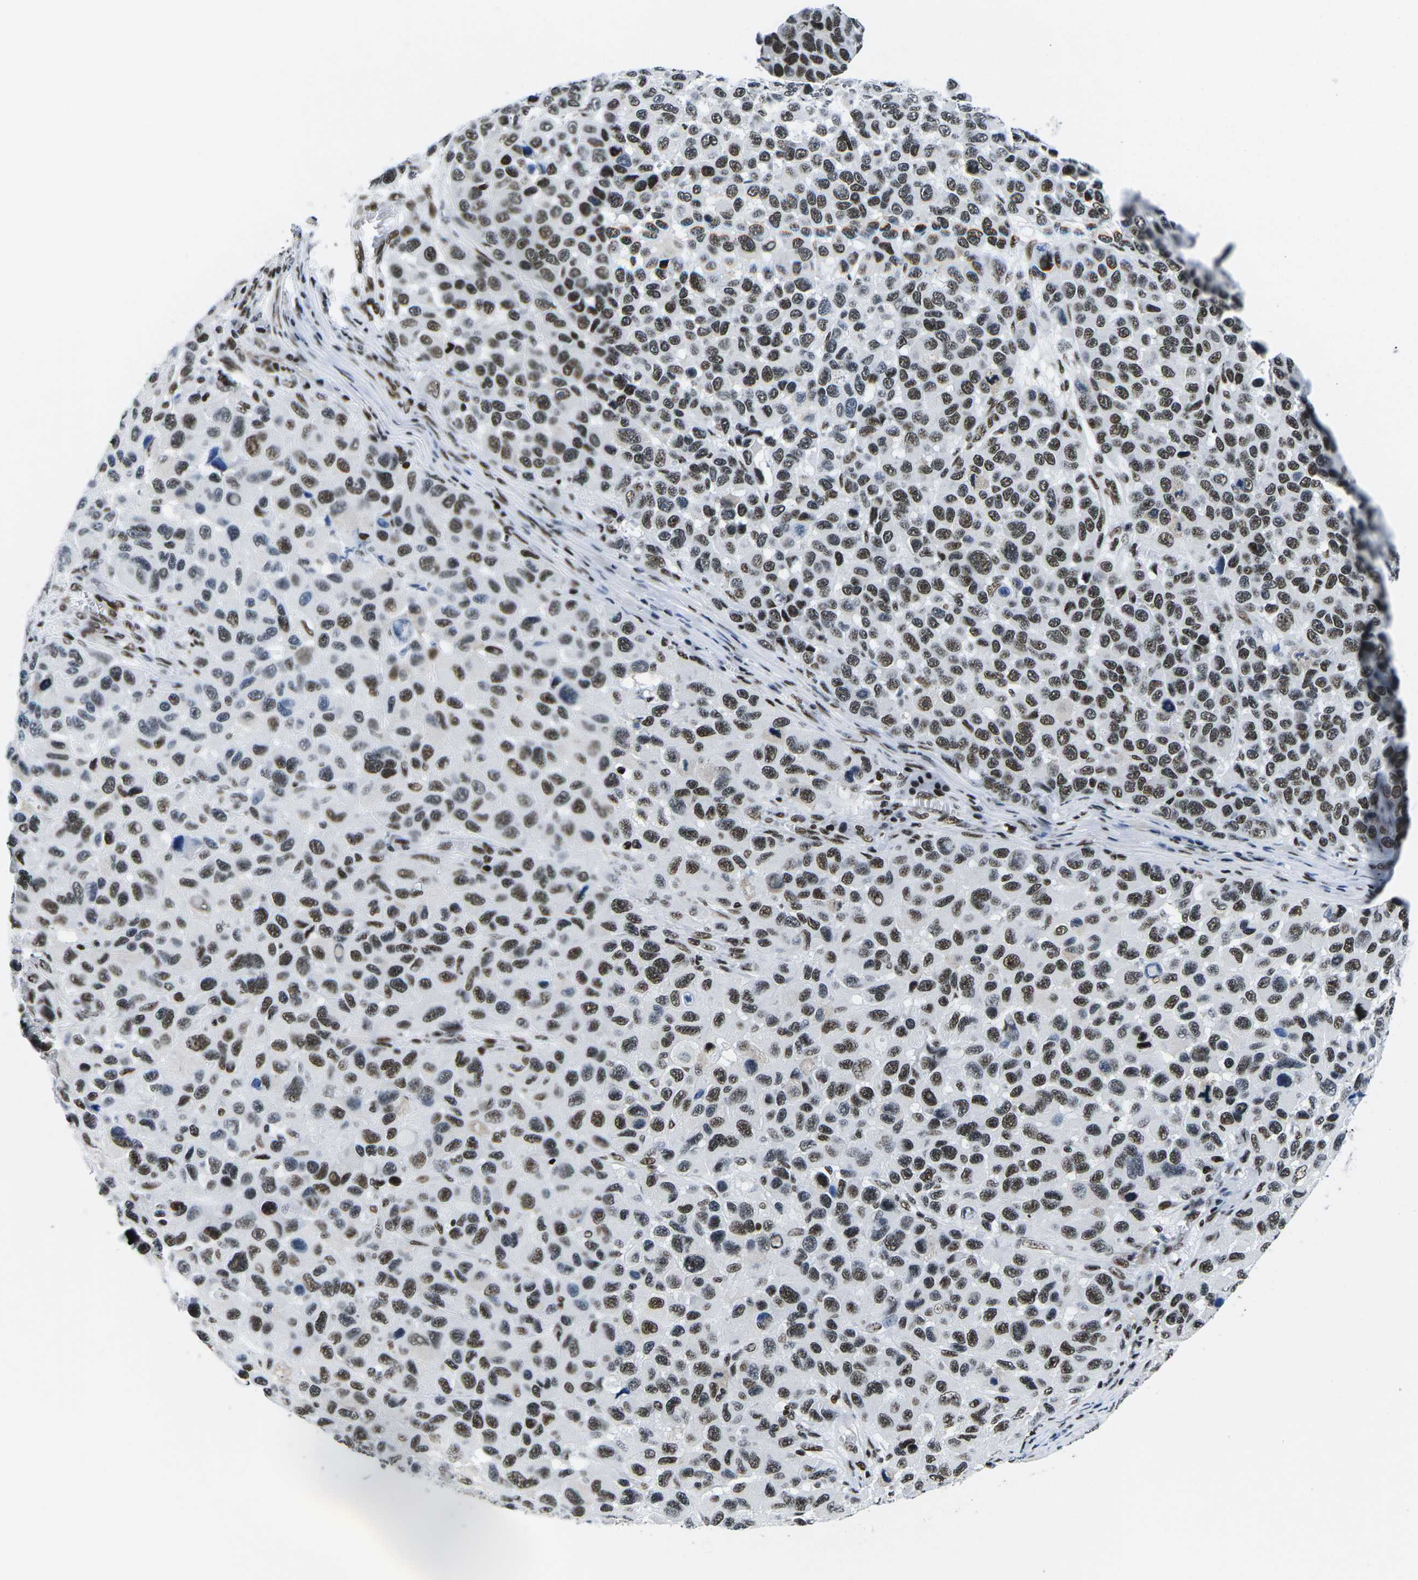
{"staining": {"intensity": "strong", "quantity": ">75%", "location": "nuclear"}, "tissue": "melanoma", "cell_type": "Tumor cells", "image_type": "cancer", "snomed": [{"axis": "morphology", "description": "Malignant melanoma, NOS"}, {"axis": "topography", "description": "Skin"}], "caption": "Human malignant melanoma stained with a brown dye exhibits strong nuclear positive staining in about >75% of tumor cells.", "gene": "ATF1", "patient": {"sex": "male", "age": 53}}